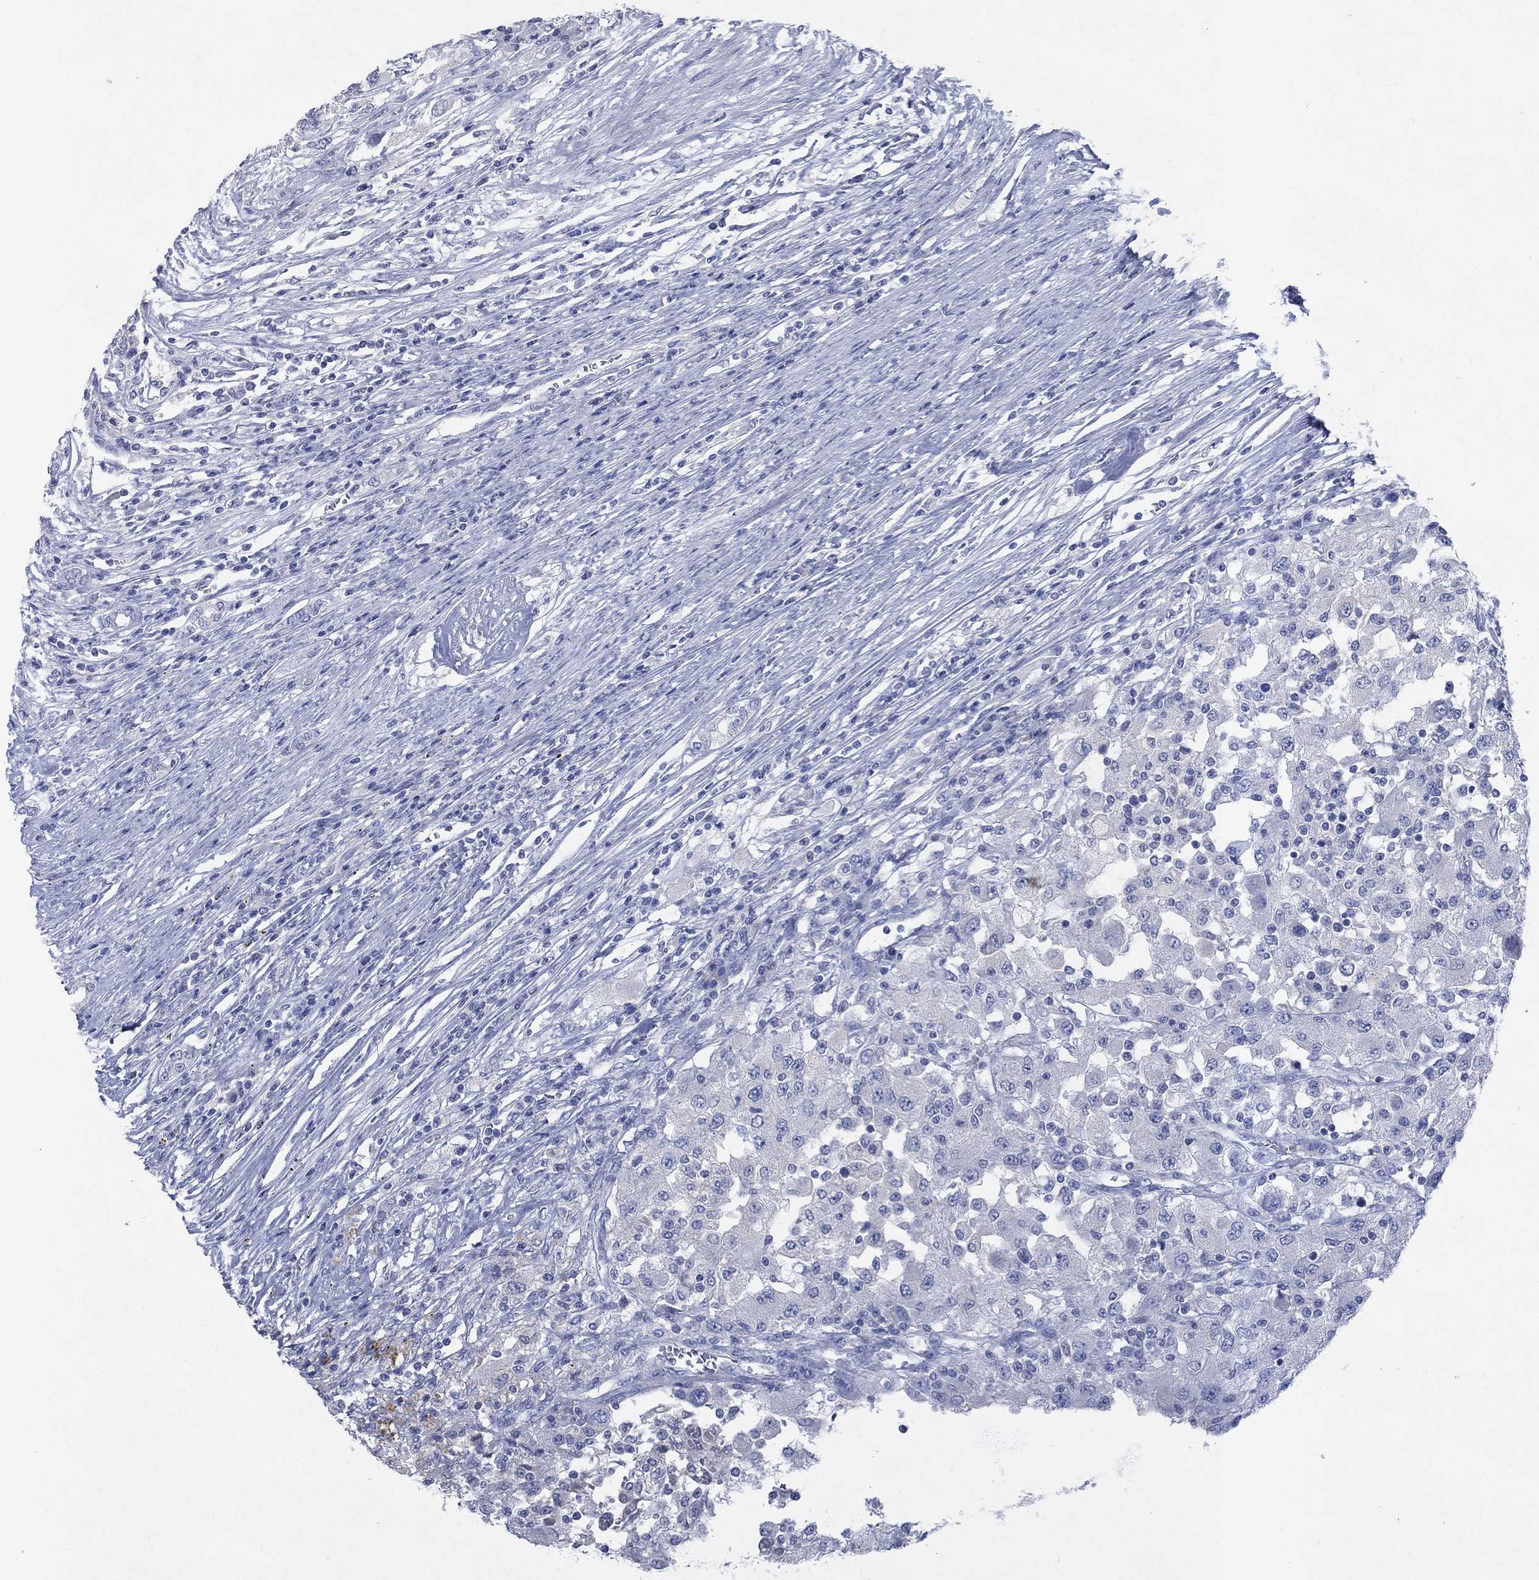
{"staining": {"intensity": "negative", "quantity": "none", "location": "none"}, "tissue": "renal cancer", "cell_type": "Tumor cells", "image_type": "cancer", "snomed": [{"axis": "morphology", "description": "Adenocarcinoma, NOS"}, {"axis": "topography", "description": "Kidney"}], "caption": "An immunohistochemistry image of renal cancer is shown. There is no staining in tumor cells of renal cancer.", "gene": "KRT40", "patient": {"sex": "female", "age": 67}}